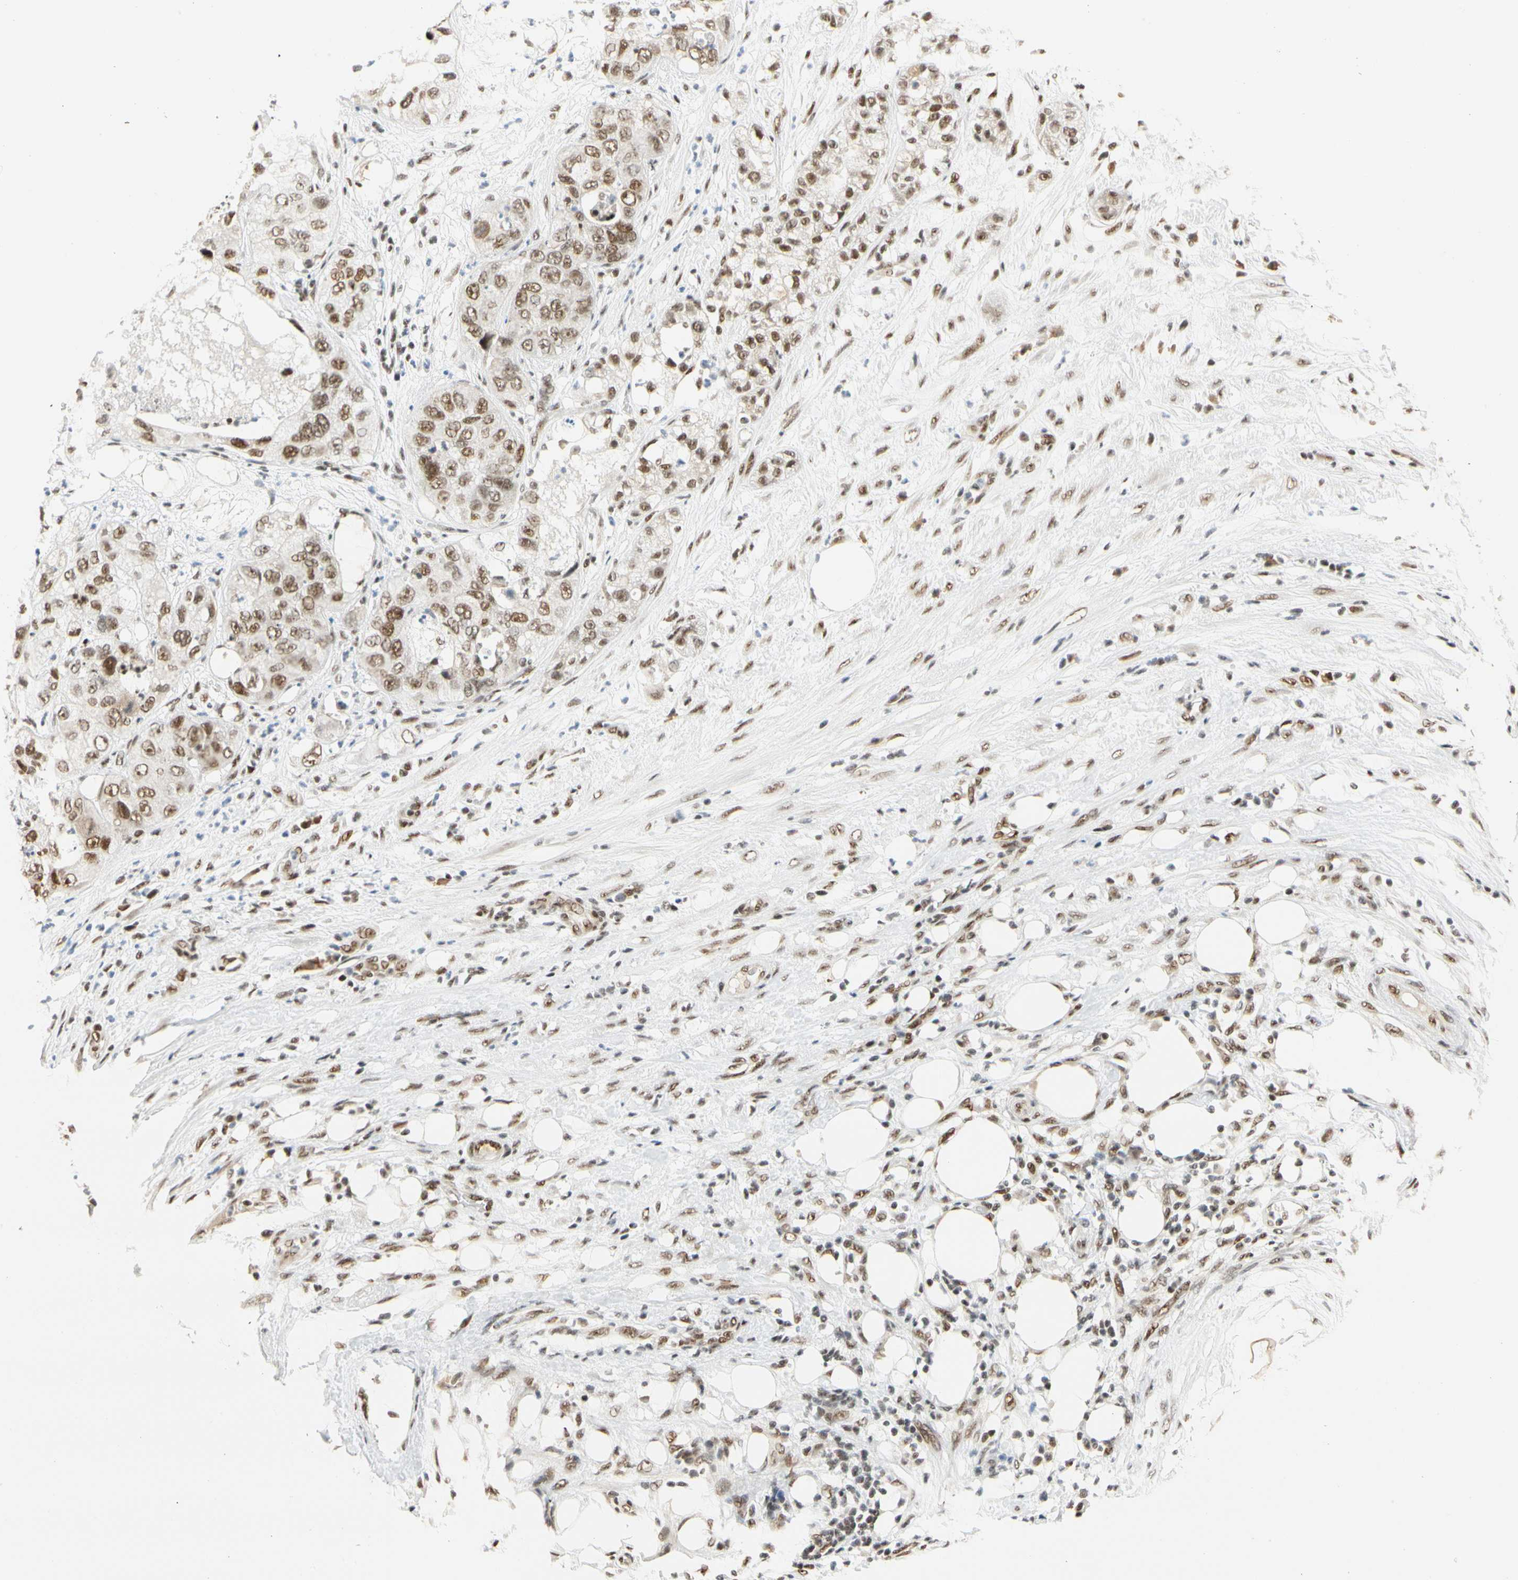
{"staining": {"intensity": "moderate", "quantity": ">75%", "location": "nuclear"}, "tissue": "pancreatic cancer", "cell_type": "Tumor cells", "image_type": "cancer", "snomed": [{"axis": "morphology", "description": "Adenocarcinoma, NOS"}, {"axis": "topography", "description": "Pancreas"}], "caption": "DAB immunohistochemical staining of human pancreatic adenocarcinoma exhibits moderate nuclear protein positivity in approximately >75% of tumor cells.", "gene": "ZSCAN16", "patient": {"sex": "female", "age": 78}}